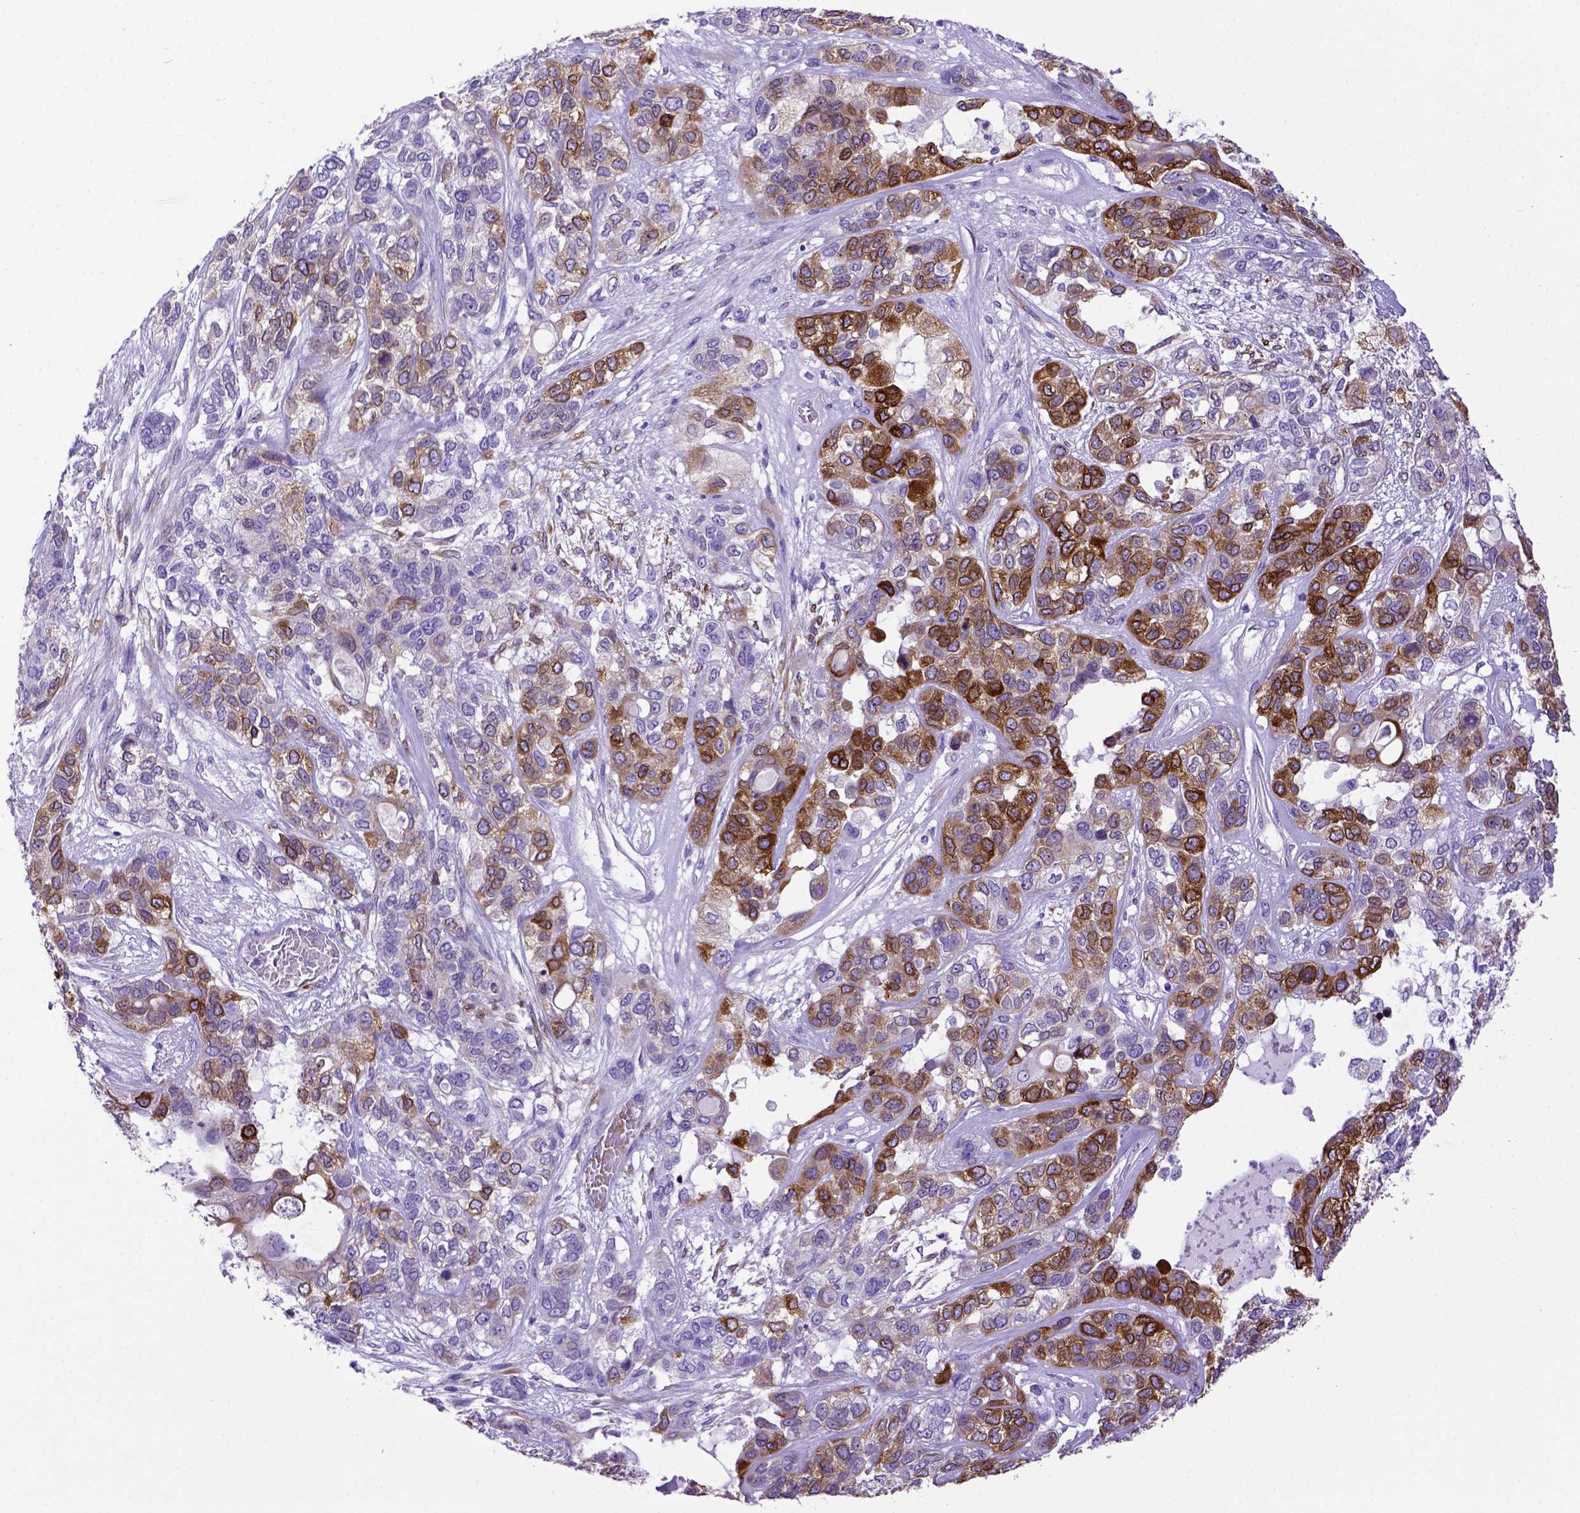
{"staining": {"intensity": "moderate", "quantity": "25%-75%", "location": "cytoplasmic/membranous"}, "tissue": "lung cancer", "cell_type": "Tumor cells", "image_type": "cancer", "snomed": [{"axis": "morphology", "description": "Squamous cell carcinoma, NOS"}, {"axis": "topography", "description": "Lung"}], "caption": "Lung squamous cell carcinoma was stained to show a protein in brown. There is medium levels of moderate cytoplasmic/membranous staining in about 25%-75% of tumor cells.", "gene": "PTGES", "patient": {"sex": "female", "age": 70}}